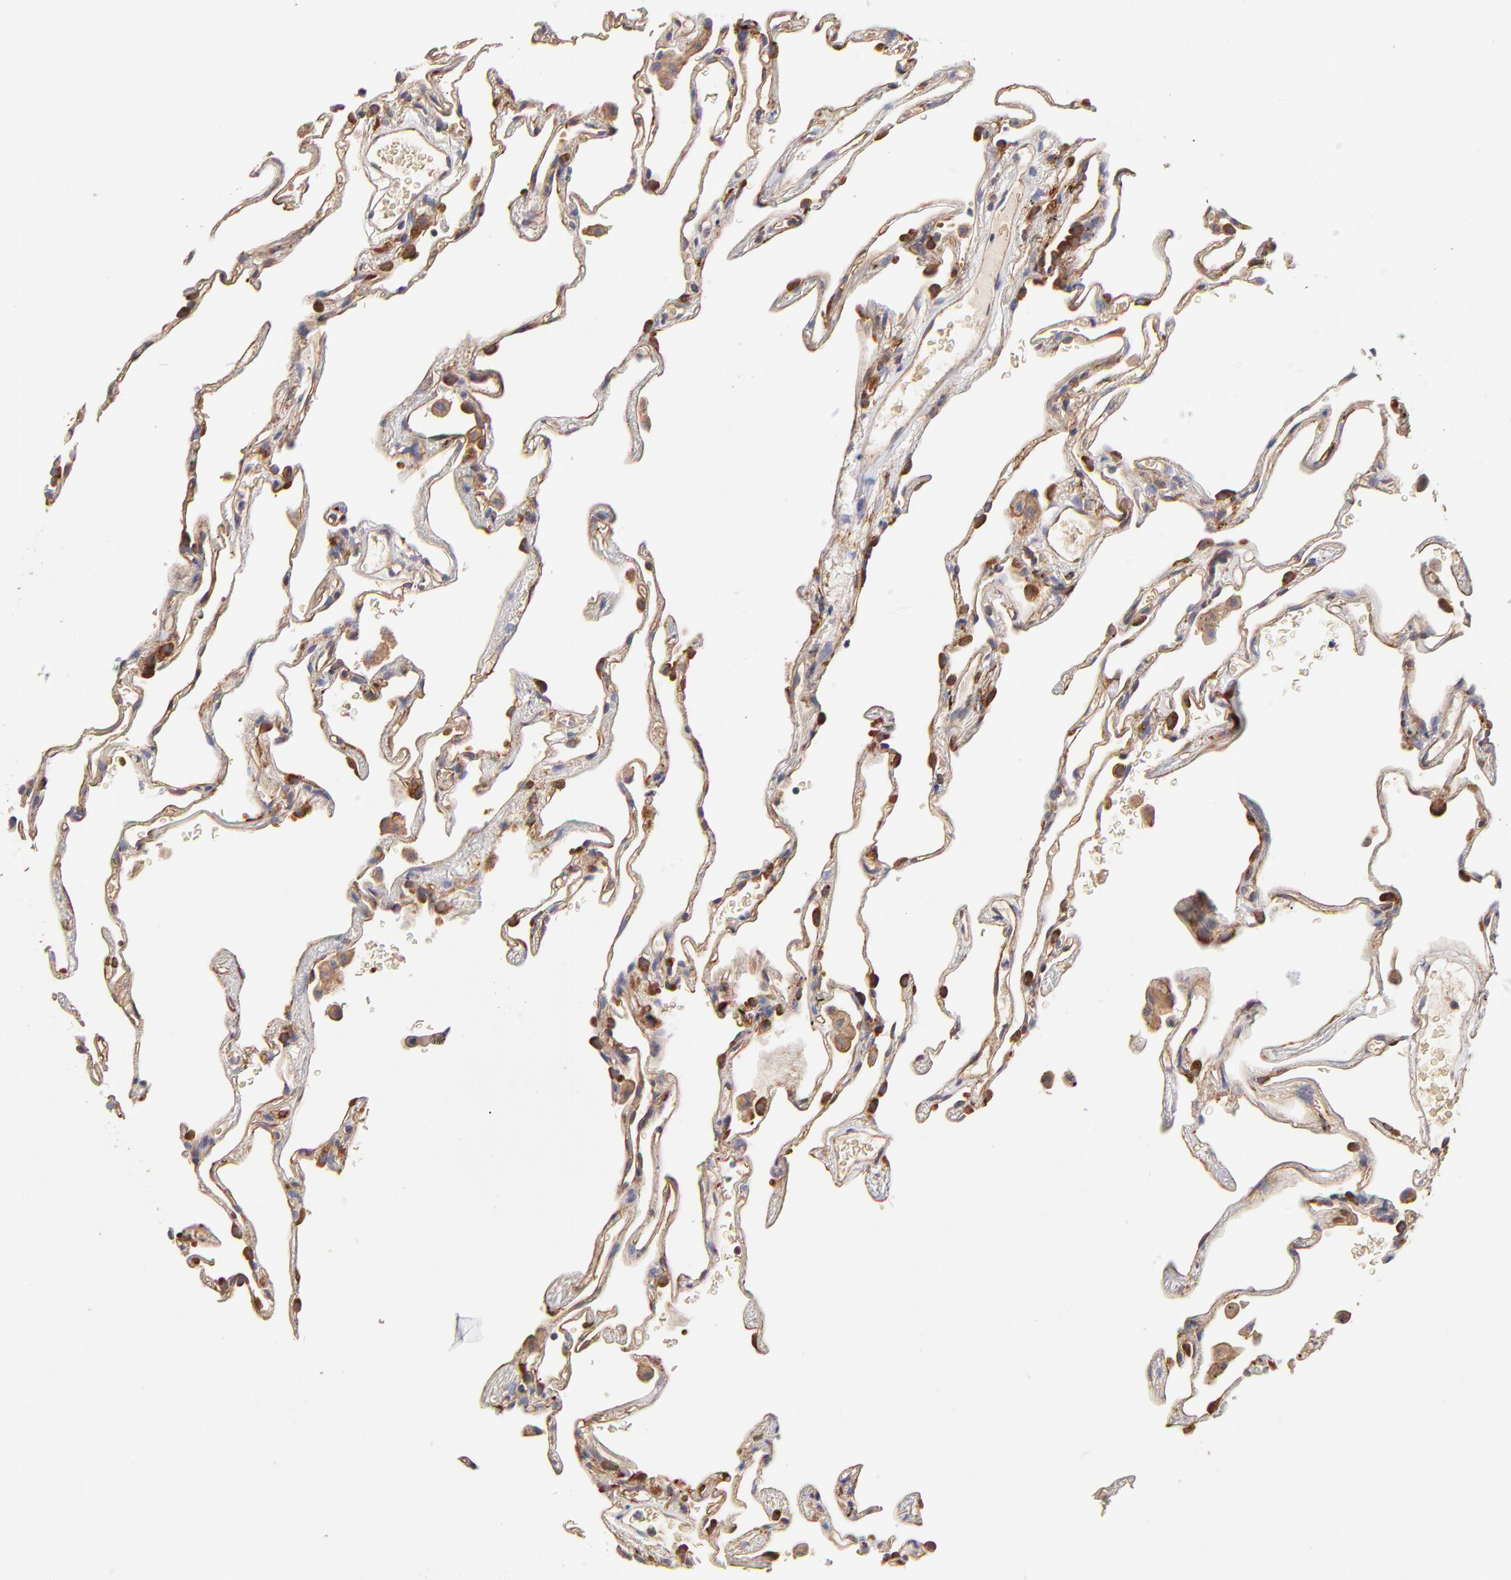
{"staining": {"intensity": "moderate", "quantity": ">75%", "location": "cytoplasmic/membranous"}, "tissue": "lung", "cell_type": "Alveolar cells", "image_type": "normal", "snomed": [{"axis": "morphology", "description": "Normal tissue, NOS"}, {"axis": "morphology", "description": "Inflammation, NOS"}, {"axis": "topography", "description": "Lung"}], "caption": "Benign lung reveals moderate cytoplasmic/membranous positivity in about >75% of alveolar cells, visualized by immunohistochemistry.", "gene": "CD2AP", "patient": {"sex": "male", "age": 69}}